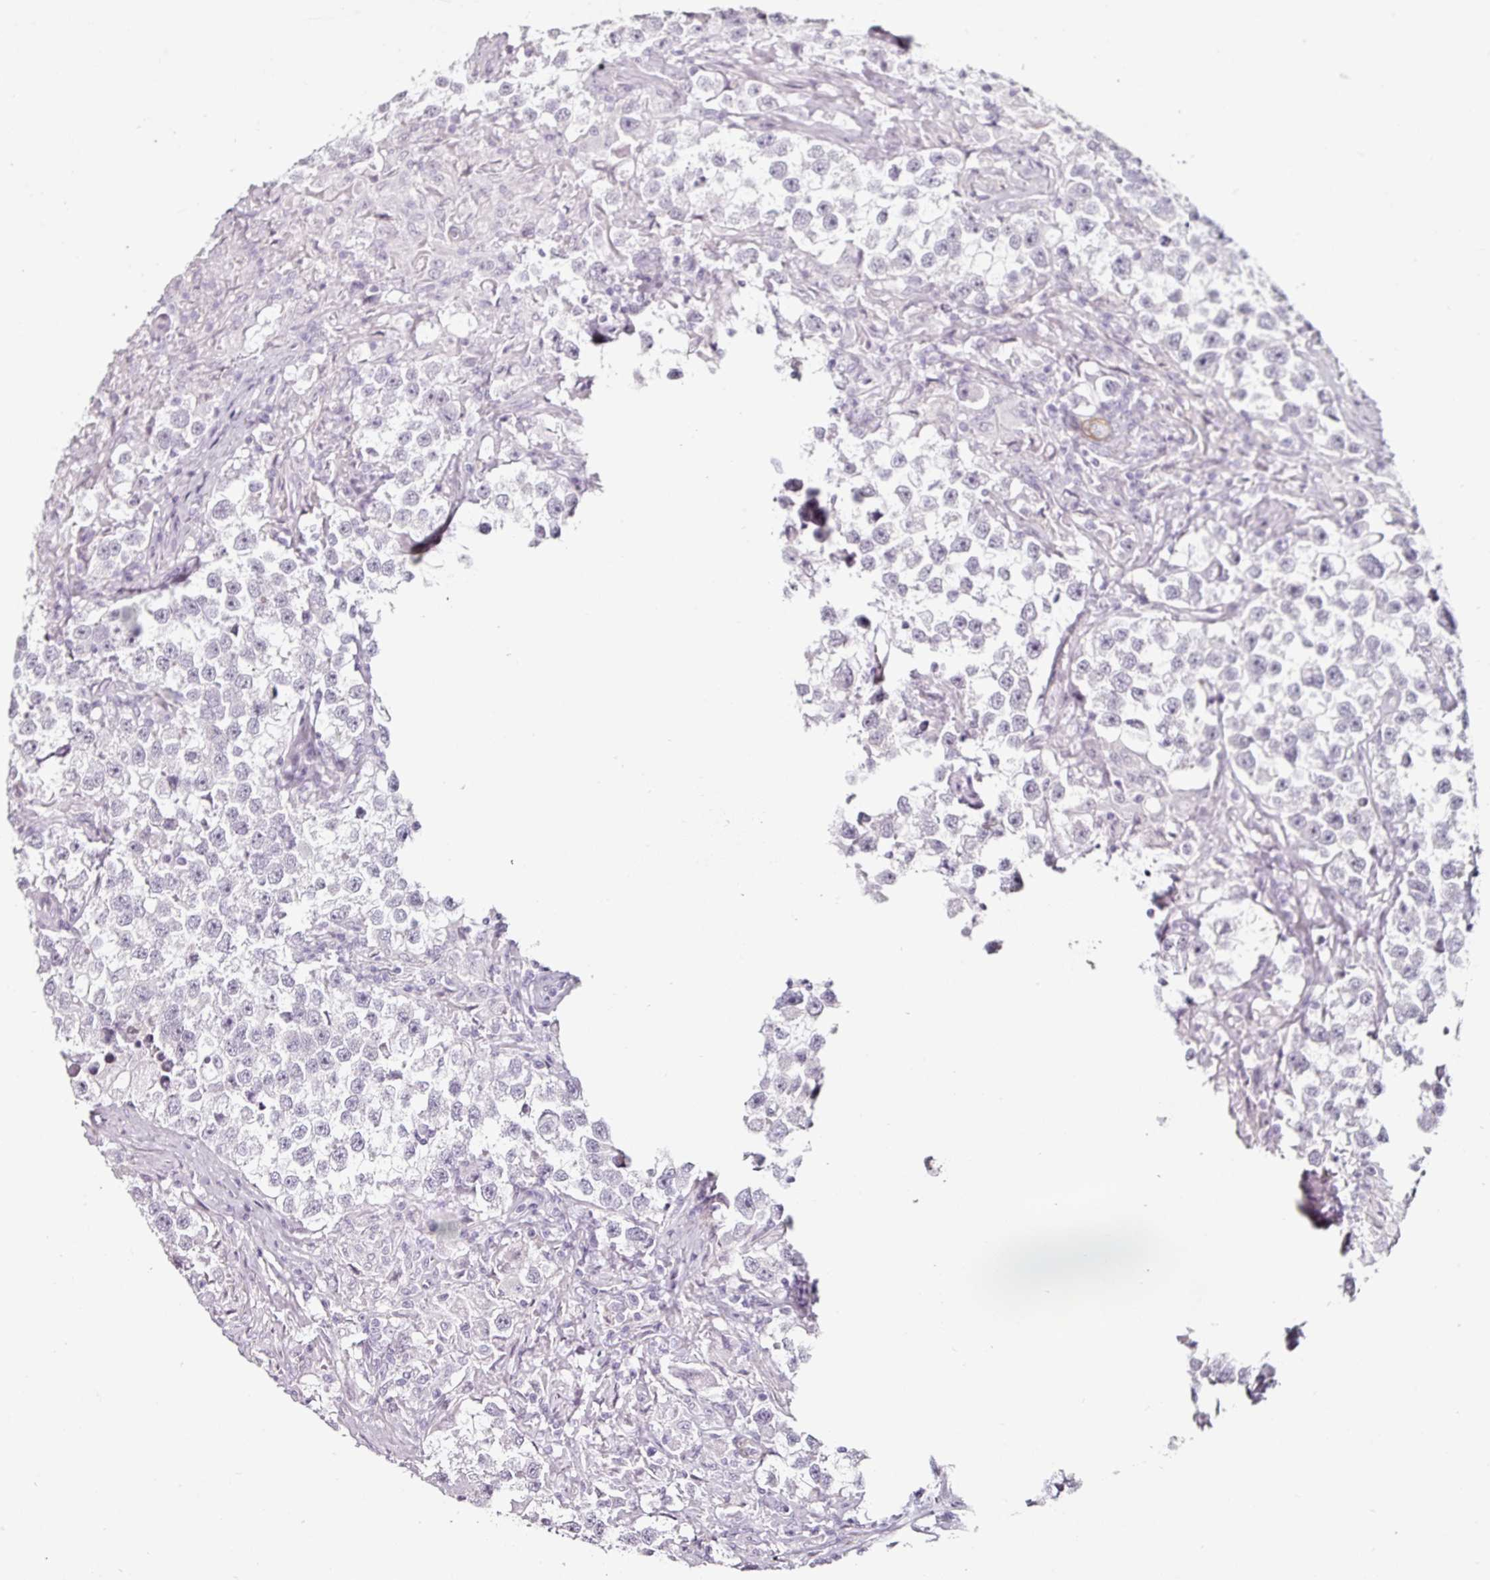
{"staining": {"intensity": "negative", "quantity": "none", "location": "none"}, "tissue": "testis cancer", "cell_type": "Tumor cells", "image_type": "cancer", "snomed": [{"axis": "morphology", "description": "Seminoma, NOS"}, {"axis": "topography", "description": "Testis"}], "caption": "A high-resolution photomicrograph shows IHC staining of testis seminoma, which demonstrates no significant expression in tumor cells.", "gene": "CAP2", "patient": {"sex": "male", "age": 46}}